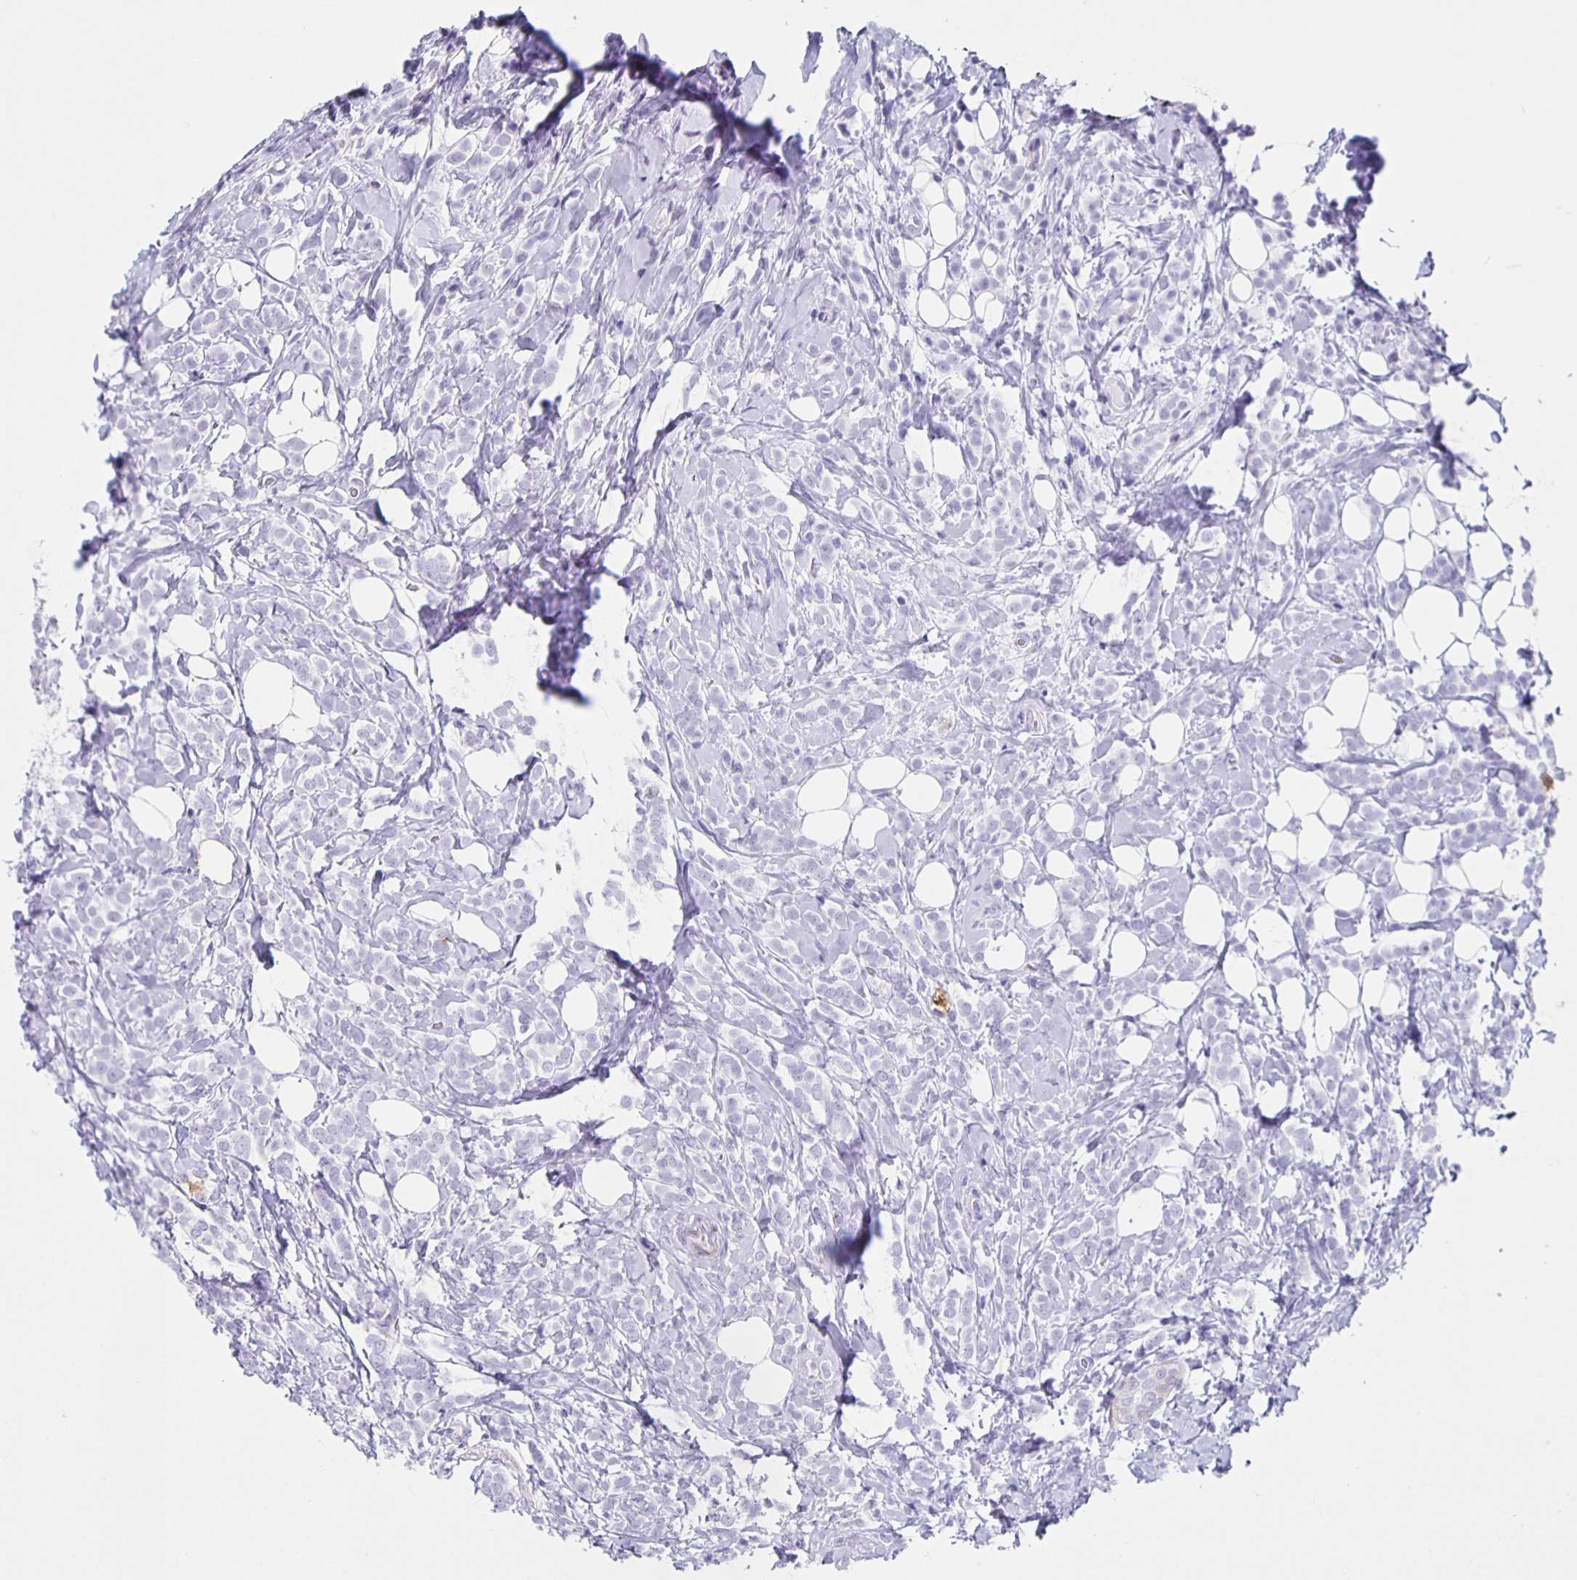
{"staining": {"intensity": "negative", "quantity": "none", "location": "none"}, "tissue": "breast cancer", "cell_type": "Tumor cells", "image_type": "cancer", "snomed": [{"axis": "morphology", "description": "Lobular carcinoma"}, {"axis": "topography", "description": "Breast"}], "caption": "Image shows no protein staining in tumor cells of breast cancer tissue.", "gene": "TPPP", "patient": {"sex": "female", "age": 49}}